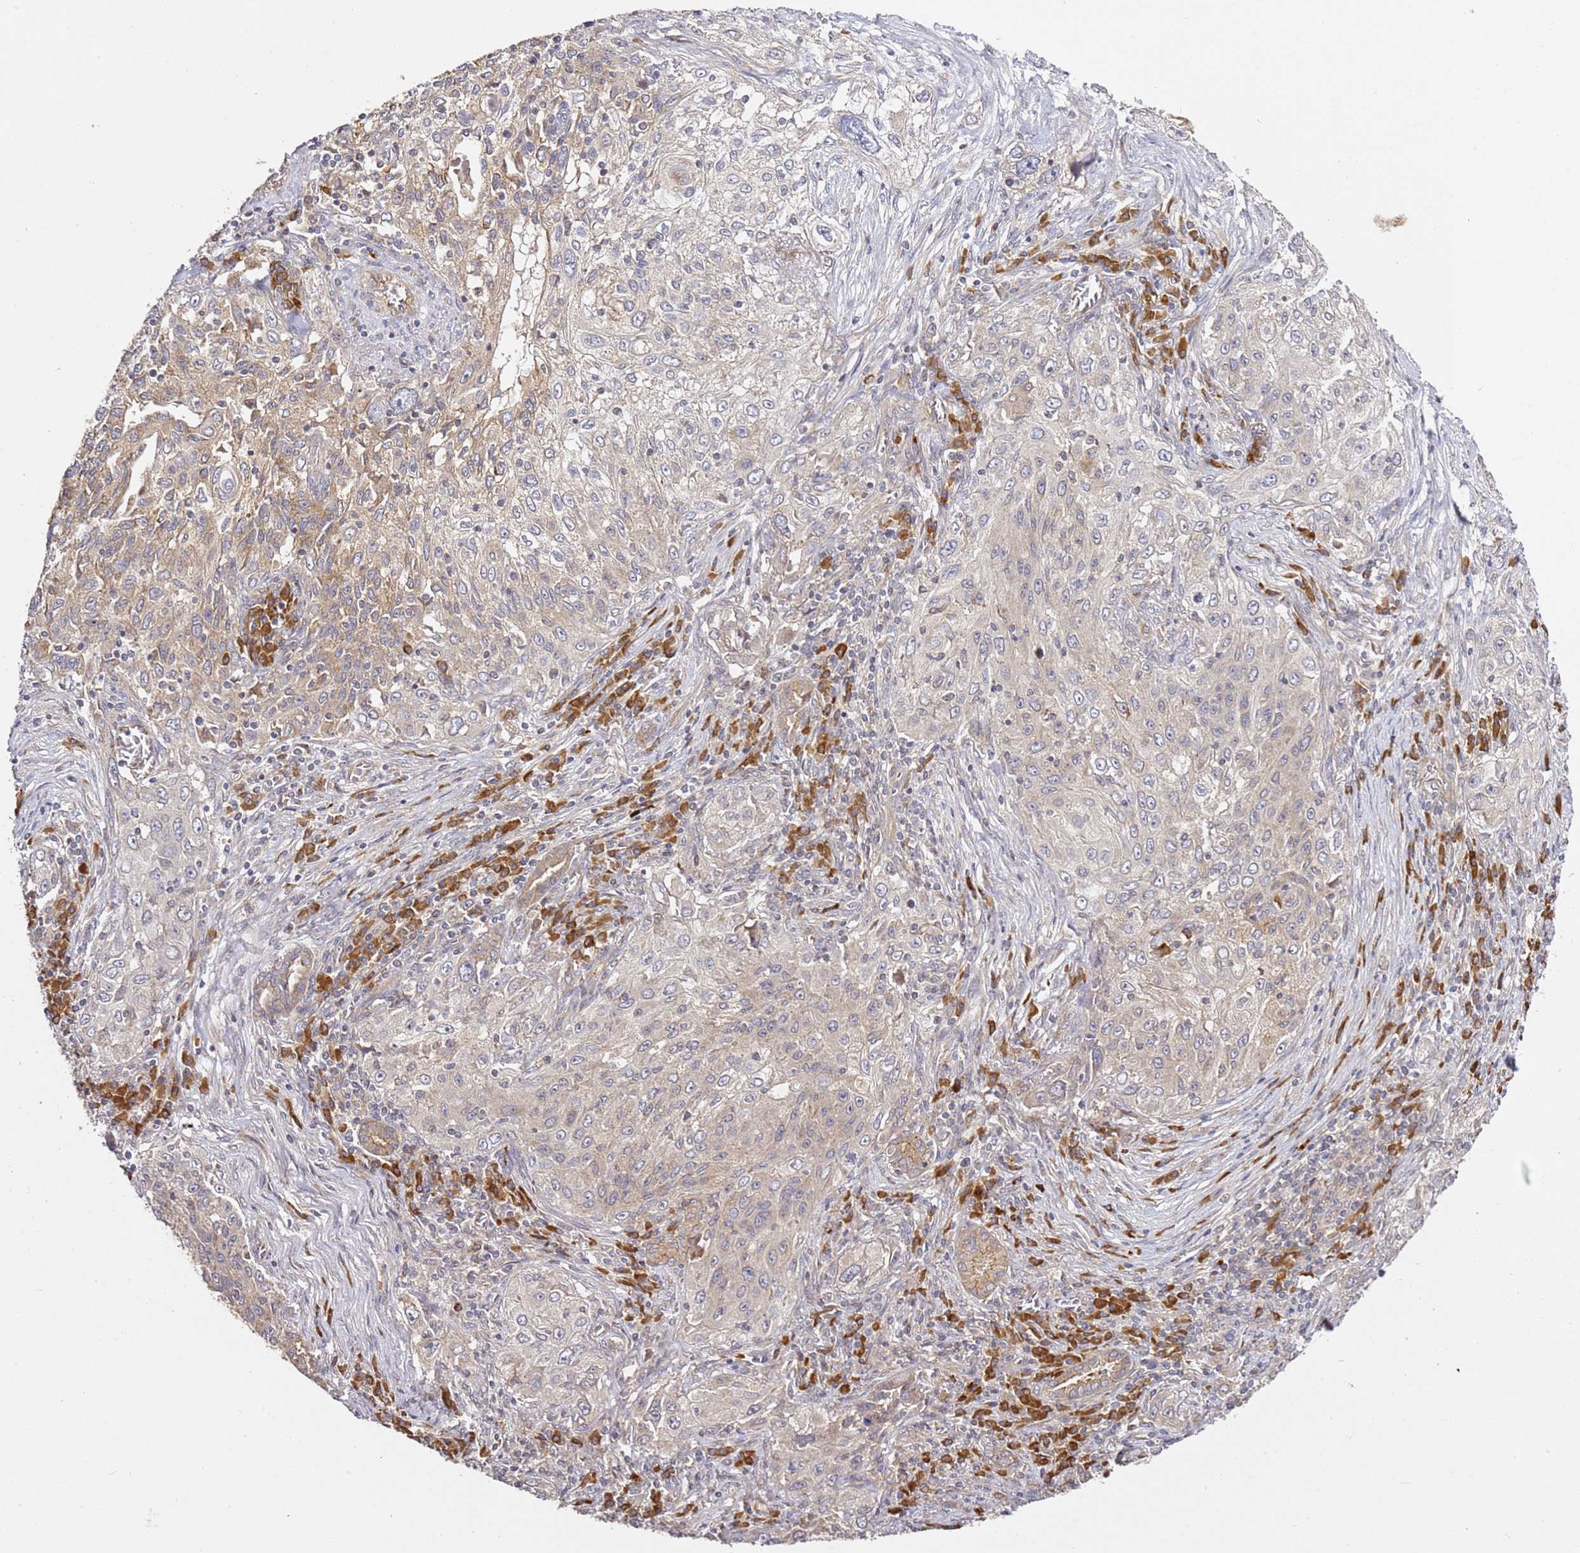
{"staining": {"intensity": "weak", "quantity": "<25%", "location": "cytoplasmic/membranous"}, "tissue": "lung cancer", "cell_type": "Tumor cells", "image_type": "cancer", "snomed": [{"axis": "morphology", "description": "Squamous cell carcinoma, NOS"}, {"axis": "topography", "description": "Lung"}], "caption": "DAB immunohistochemical staining of lung squamous cell carcinoma demonstrates no significant positivity in tumor cells.", "gene": "OSBPL2", "patient": {"sex": "female", "age": 69}}